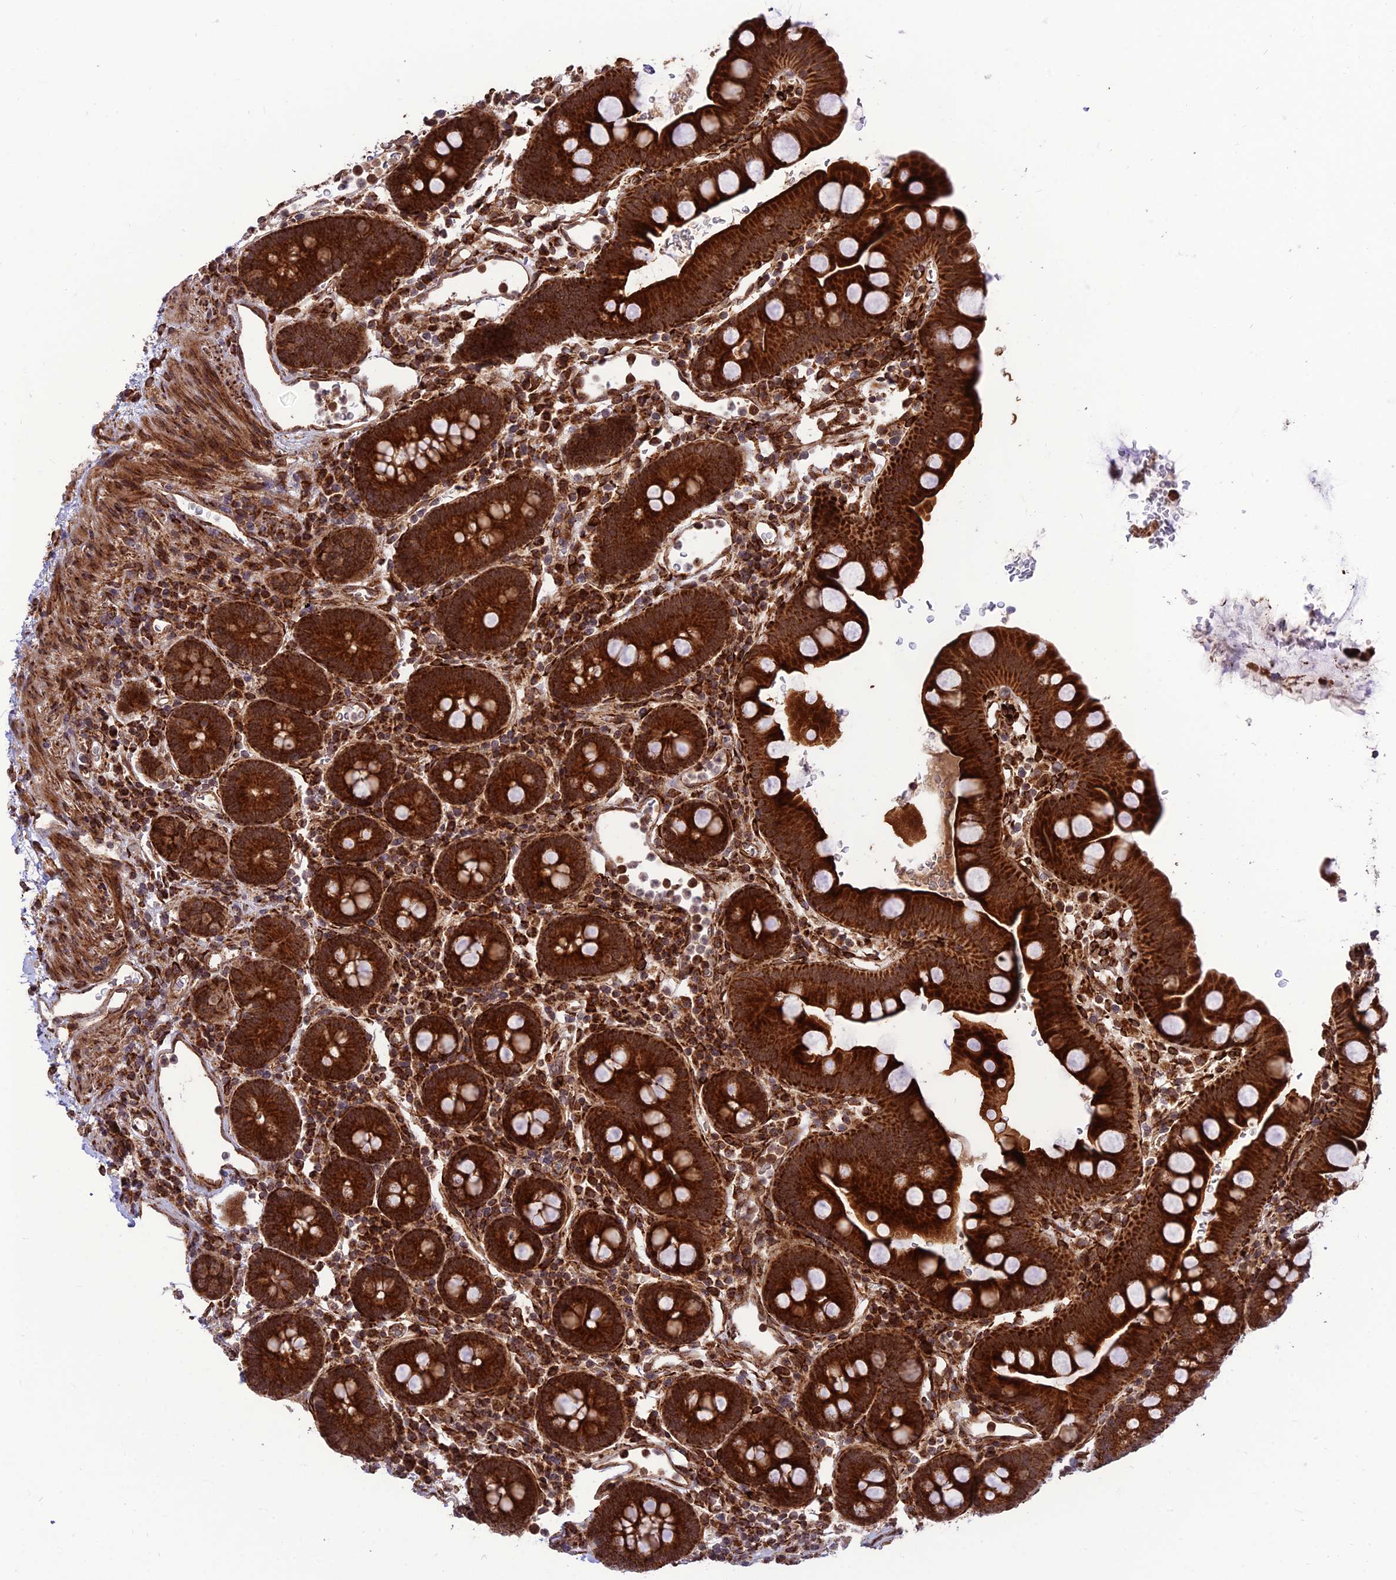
{"staining": {"intensity": "strong", "quantity": ">75%", "location": "cytoplasmic/membranous"}, "tissue": "small intestine", "cell_type": "Glandular cells", "image_type": "normal", "snomed": [{"axis": "morphology", "description": "Normal tissue, NOS"}, {"axis": "topography", "description": "Stomach, upper"}, {"axis": "topography", "description": "Stomach, lower"}, {"axis": "topography", "description": "Small intestine"}], "caption": "This image shows immunohistochemistry (IHC) staining of benign human small intestine, with high strong cytoplasmic/membranous positivity in about >75% of glandular cells.", "gene": "CRTAP", "patient": {"sex": "male", "age": 68}}